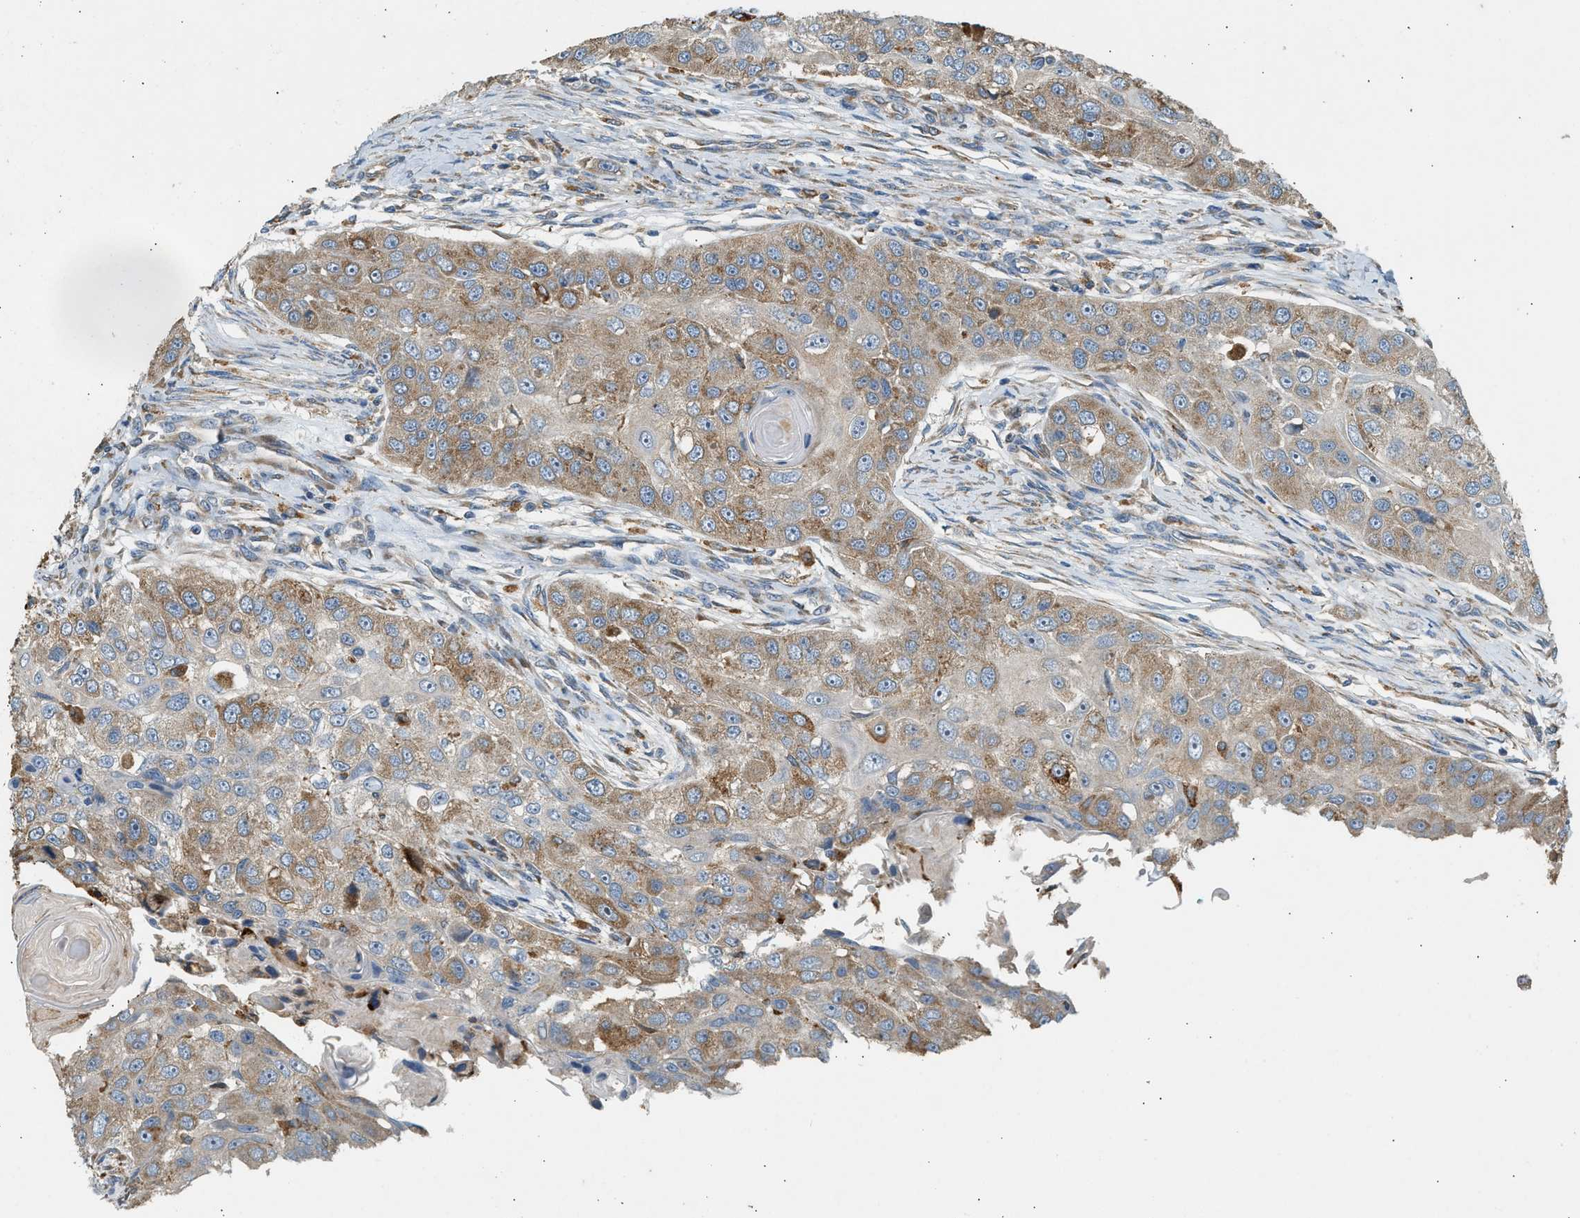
{"staining": {"intensity": "moderate", "quantity": ">75%", "location": "cytoplasmic/membranous"}, "tissue": "head and neck cancer", "cell_type": "Tumor cells", "image_type": "cancer", "snomed": [{"axis": "morphology", "description": "Normal tissue, NOS"}, {"axis": "morphology", "description": "Squamous cell carcinoma, NOS"}, {"axis": "topography", "description": "Skeletal muscle"}, {"axis": "topography", "description": "Head-Neck"}], "caption": "Moderate cytoplasmic/membranous protein positivity is present in approximately >75% of tumor cells in head and neck cancer.", "gene": "CTSB", "patient": {"sex": "male", "age": 51}}